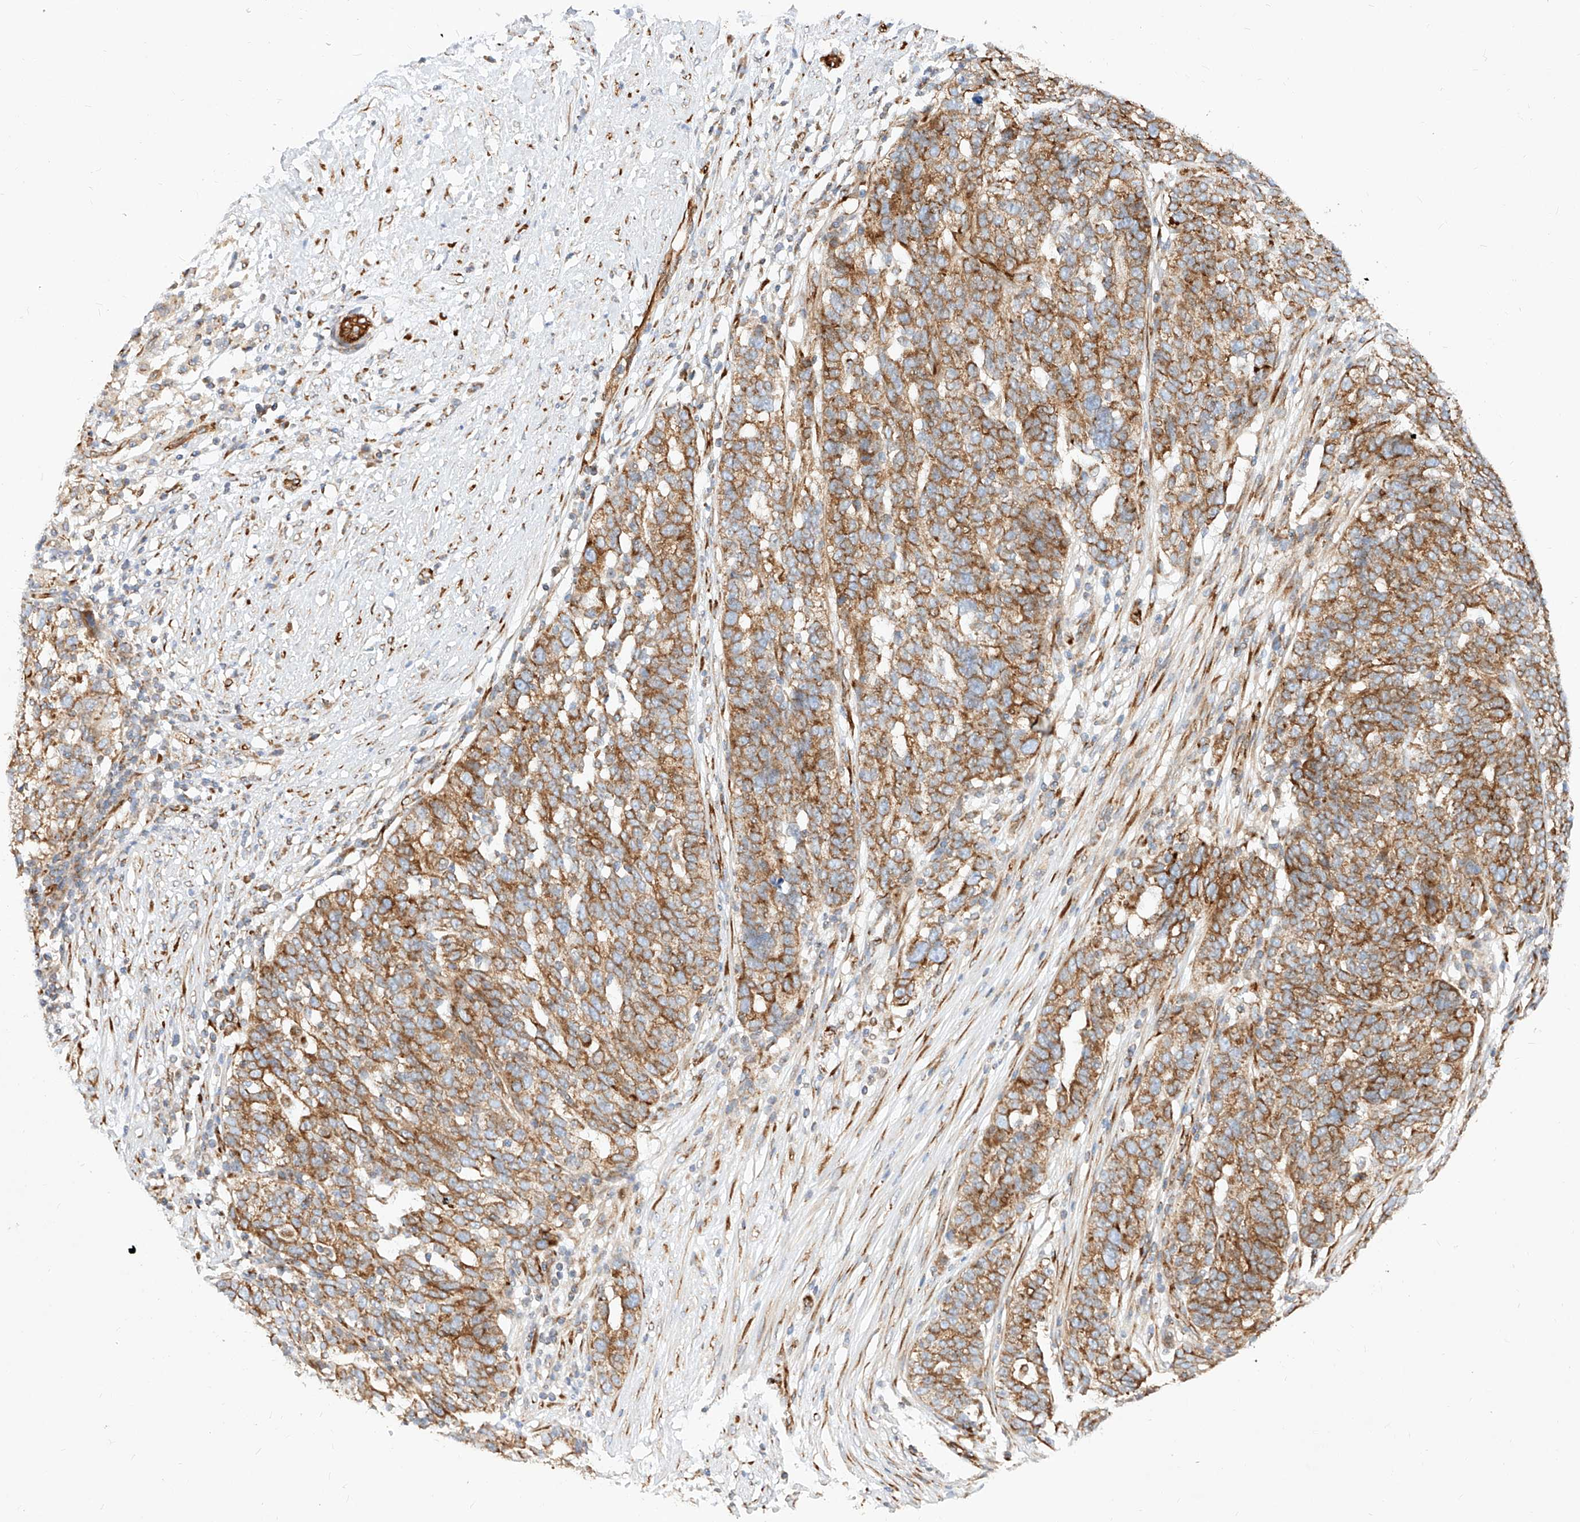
{"staining": {"intensity": "strong", "quantity": ">75%", "location": "cytoplasmic/membranous"}, "tissue": "ovarian cancer", "cell_type": "Tumor cells", "image_type": "cancer", "snomed": [{"axis": "morphology", "description": "Cystadenocarcinoma, serous, NOS"}, {"axis": "topography", "description": "Ovary"}], "caption": "About >75% of tumor cells in ovarian cancer (serous cystadenocarcinoma) exhibit strong cytoplasmic/membranous protein expression as visualized by brown immunohistochemical staining.", "gene": "CSGALNACT2", "patient": {"sex": "female", "age": 59}}